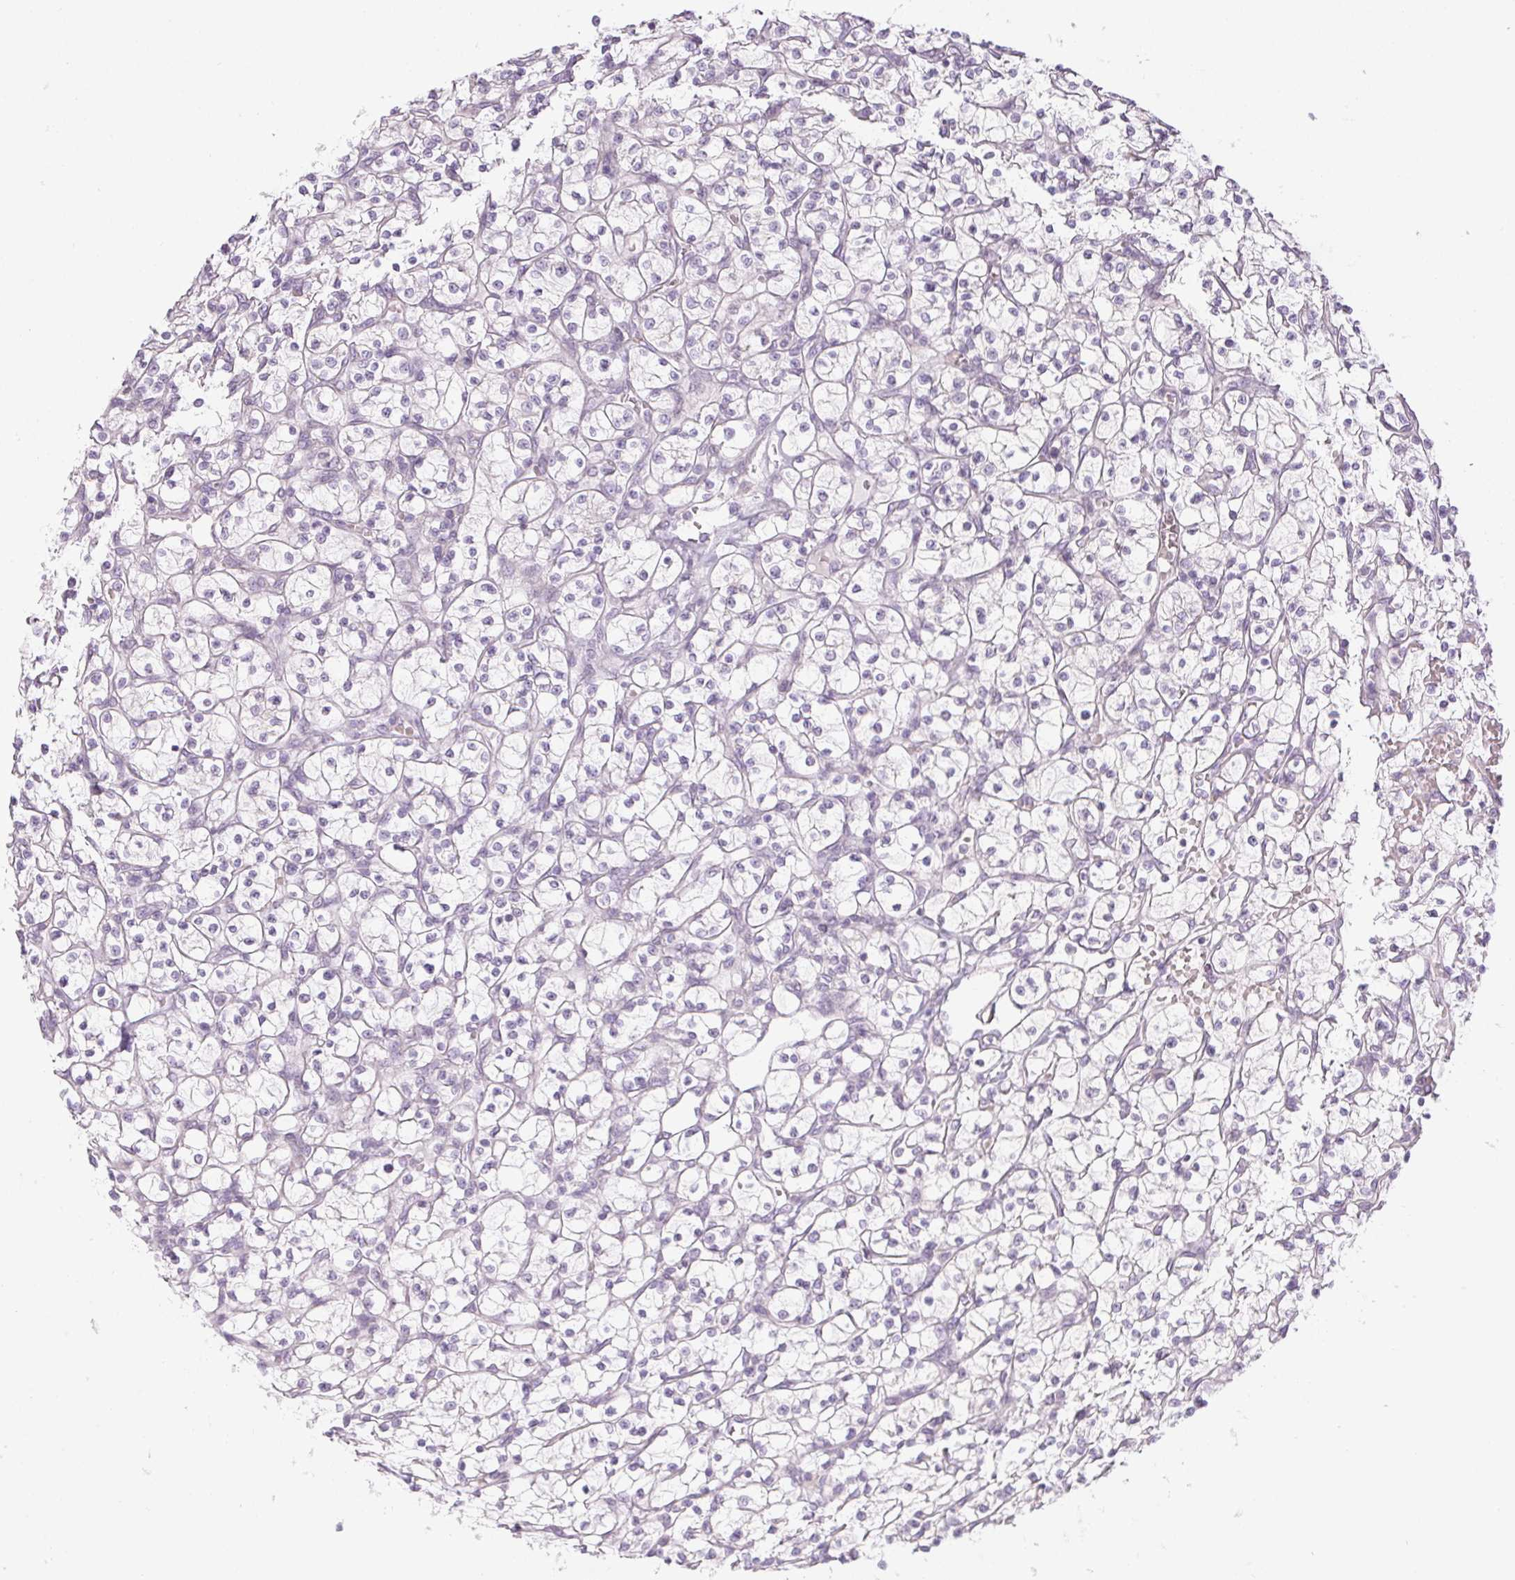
{"staining": {"intensity": "negative", "quantity": "none", "location": "none"}, "tissue": "renal cancer", "cell_type": "Tumor cells", "image_type": "cancer", "snomed": [{"axis": "morphology", "description": "Adenocarcinoma, NOS"}, {"axis": "topography", "description": "Kidney"}], "caption": "IHC micrograph of neoplastic tissue: human renal cancer stained with DAB demonstrates no significant protein expression in tumor cells. (Brightfield microscopy of DAB (3,3'-diaminobenzidine) IHC at high magnification).", "gene": "CTCFL", "patient": {"sex": "female", "age": 64}}